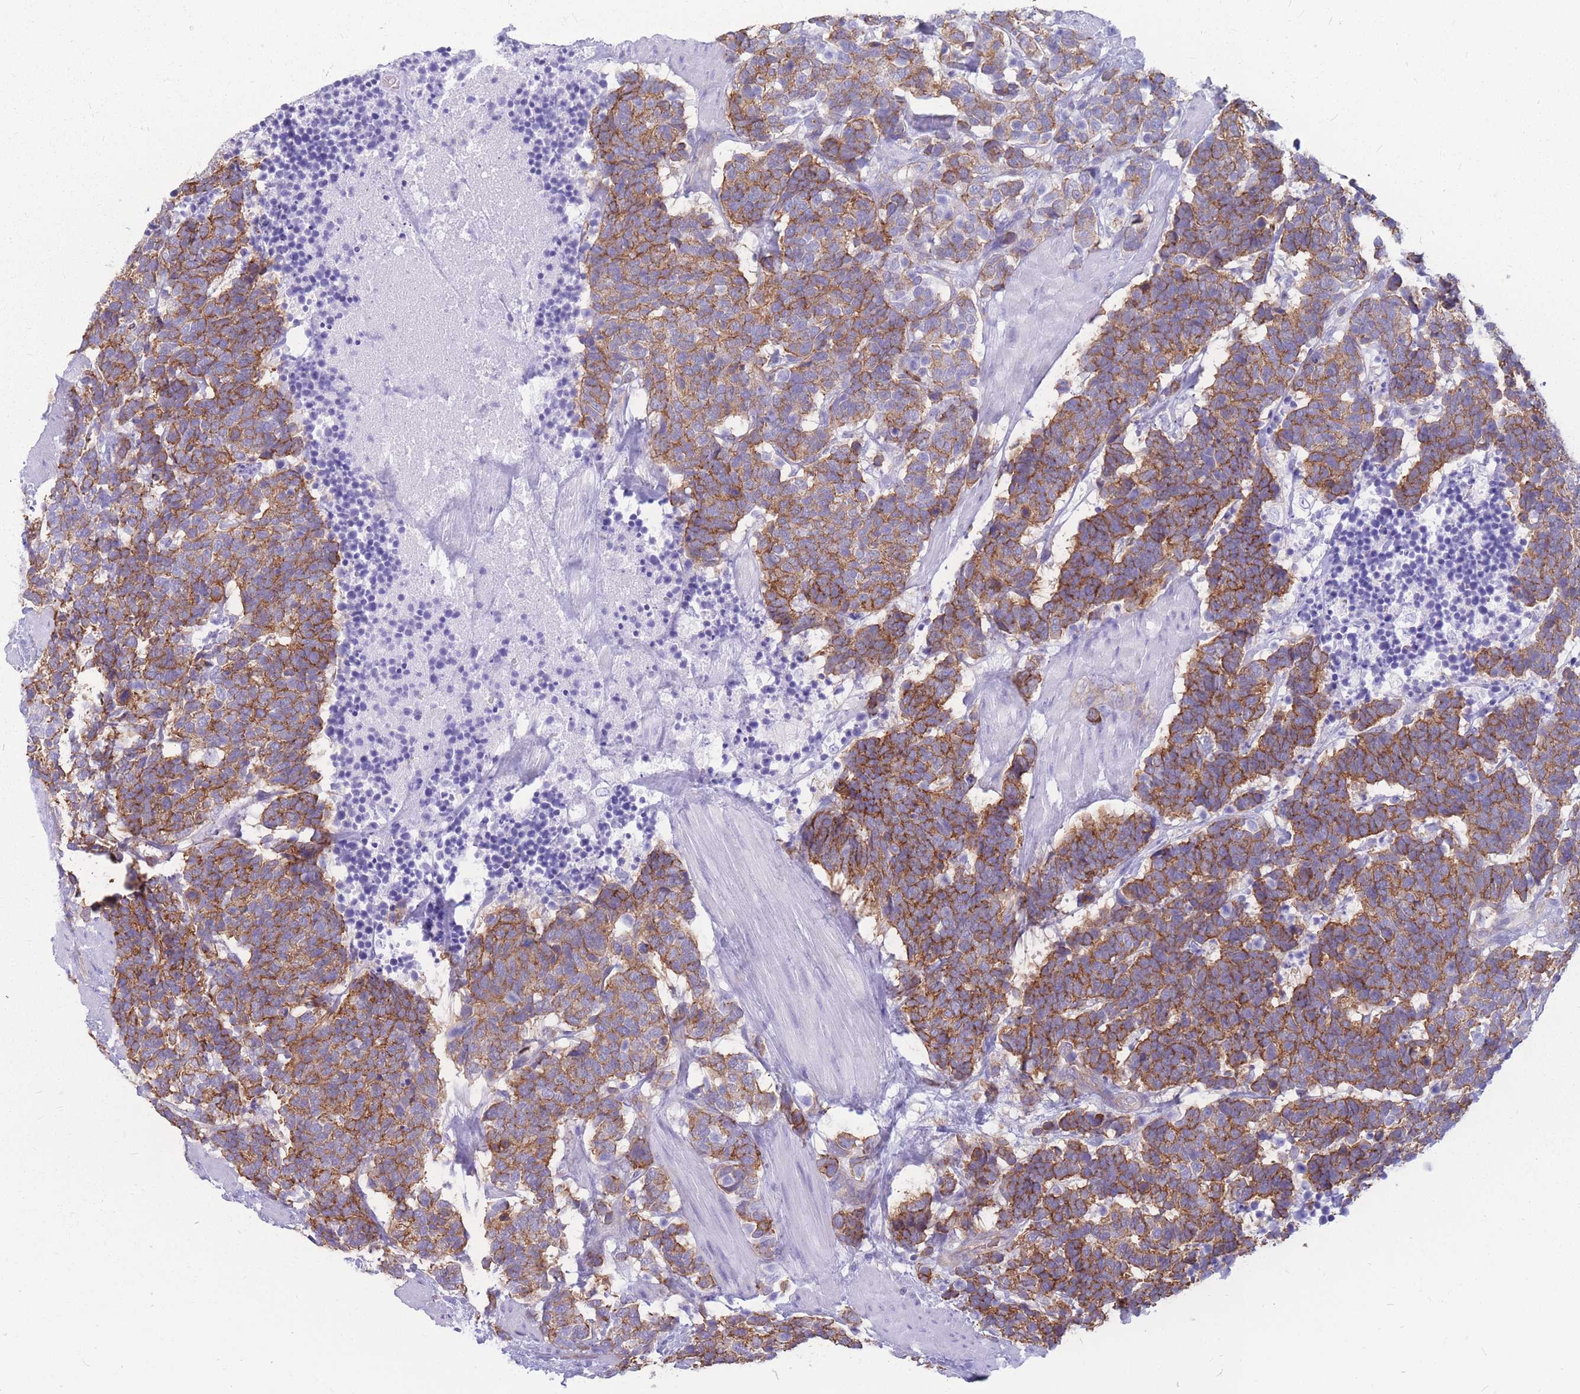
{"staining": {"intensity": "strong", "quantity": ">75%", "location": "cytoplasmic/membranous"}, "tissue": "carcinoid", "cell_type": "Tumor cells", "image_type": "cancer", "snomed": [{"axis": "morphology", "description": "Carcinoma, NOS"}, {"axis": "morphology", "description": "Carcinoid, malignant, NOS"}, {"axis": "topography", "description": "Urinary bladder"}], "caption": "The image reveals staining of carcinoid, revealing strong cytoplasmic/membranous protein expression (brown color) within tumor cells.", "gene": "ADD2", "patient": {"sex": "male", "age": 57}}